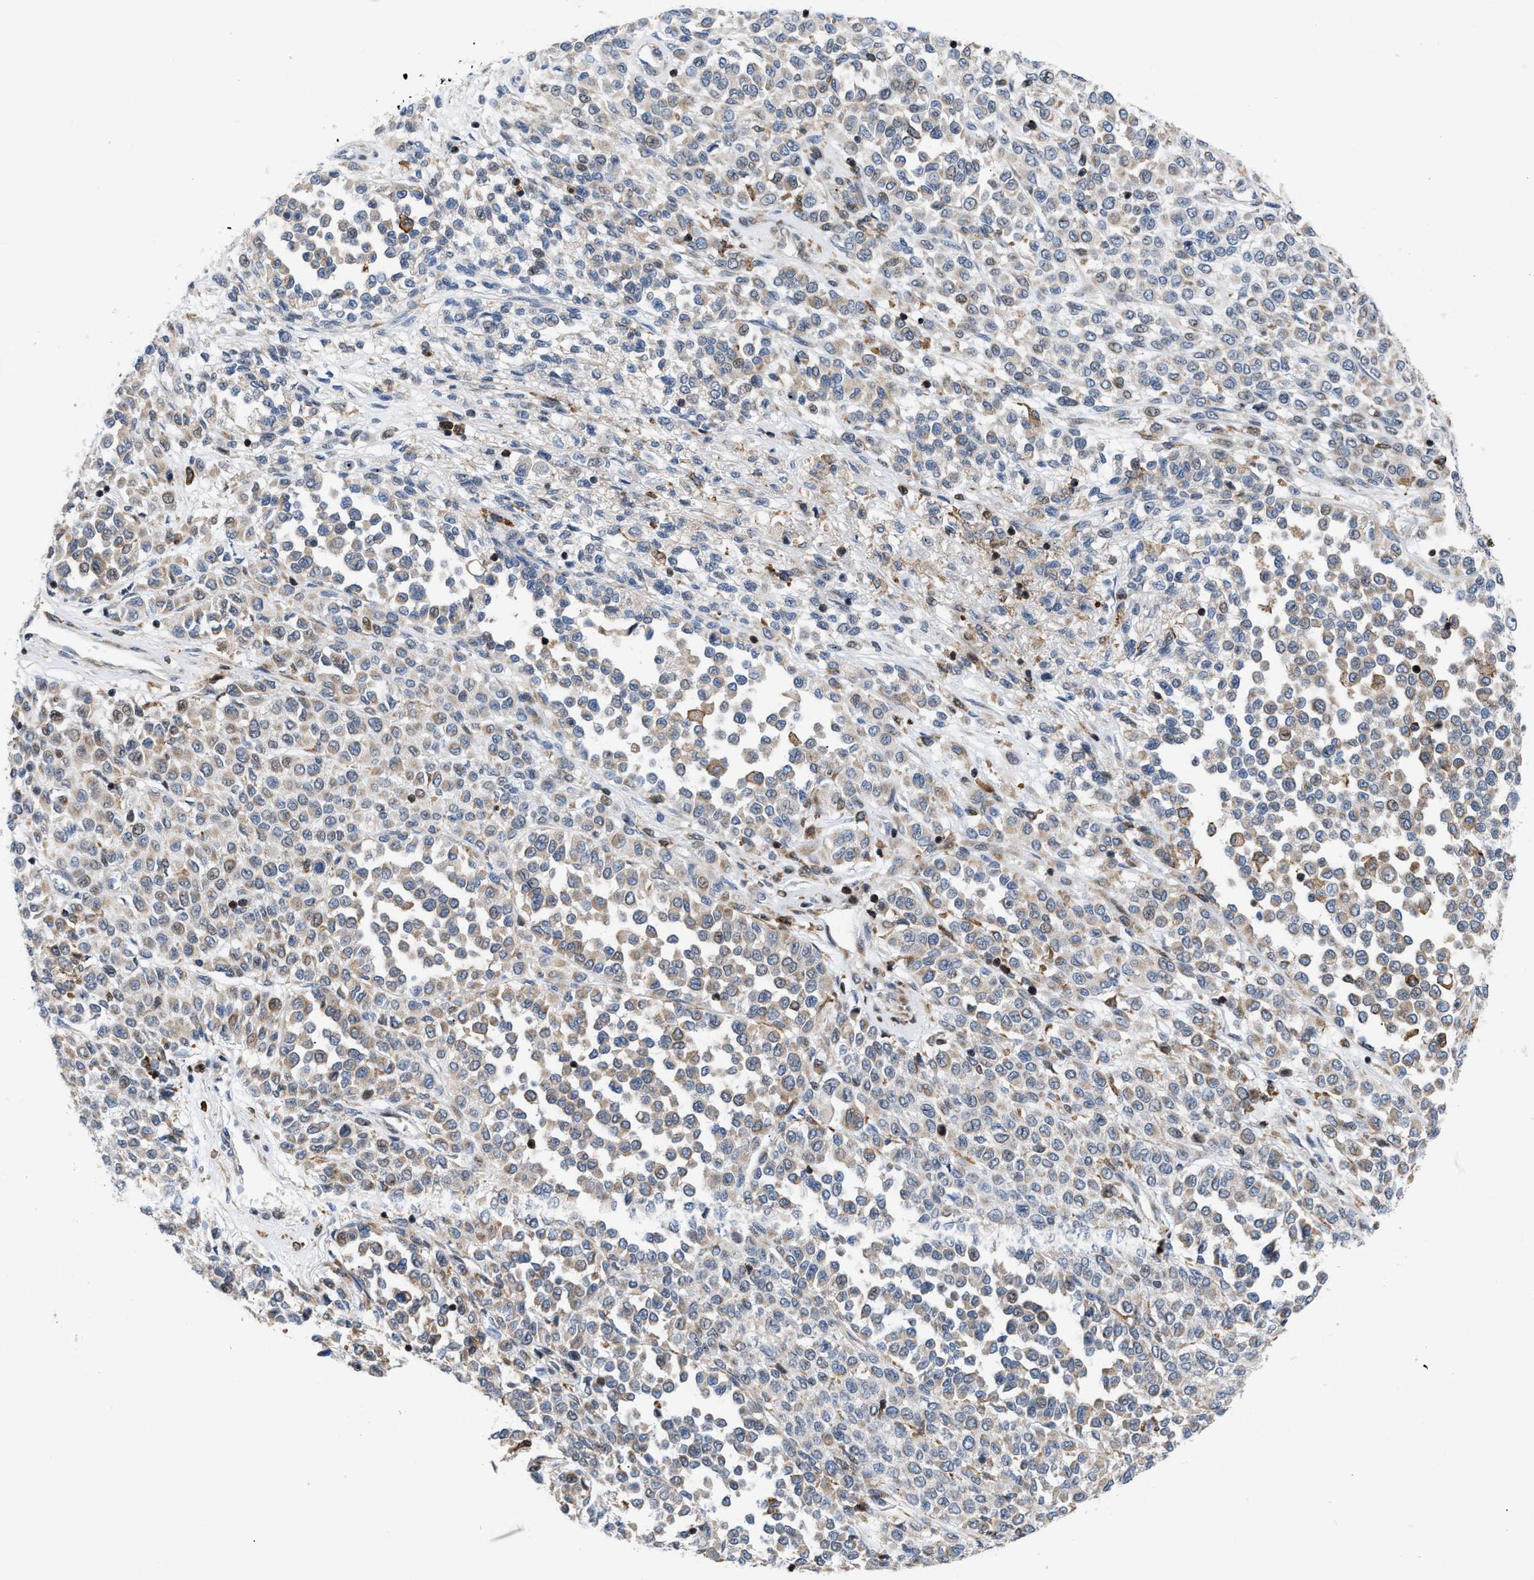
{"staining": {"intensity": "weak", "quantity": "<25%", "location": "cytoplasmic/membranous"}, "tissue": "melanoma", "cell_type": "Tumor cells", "image_type": "cancer", "snomed": [{"axis": "morphology", "description": "Malignant melanoma, Metastatic site"}, {"axis": "topography", "description": "Pancreas"}], "caption": "Tumor cells show no significant protein expression in melanoma.", "gene": "ATP9A", "patient": {"sex": "female", "age": 30}}